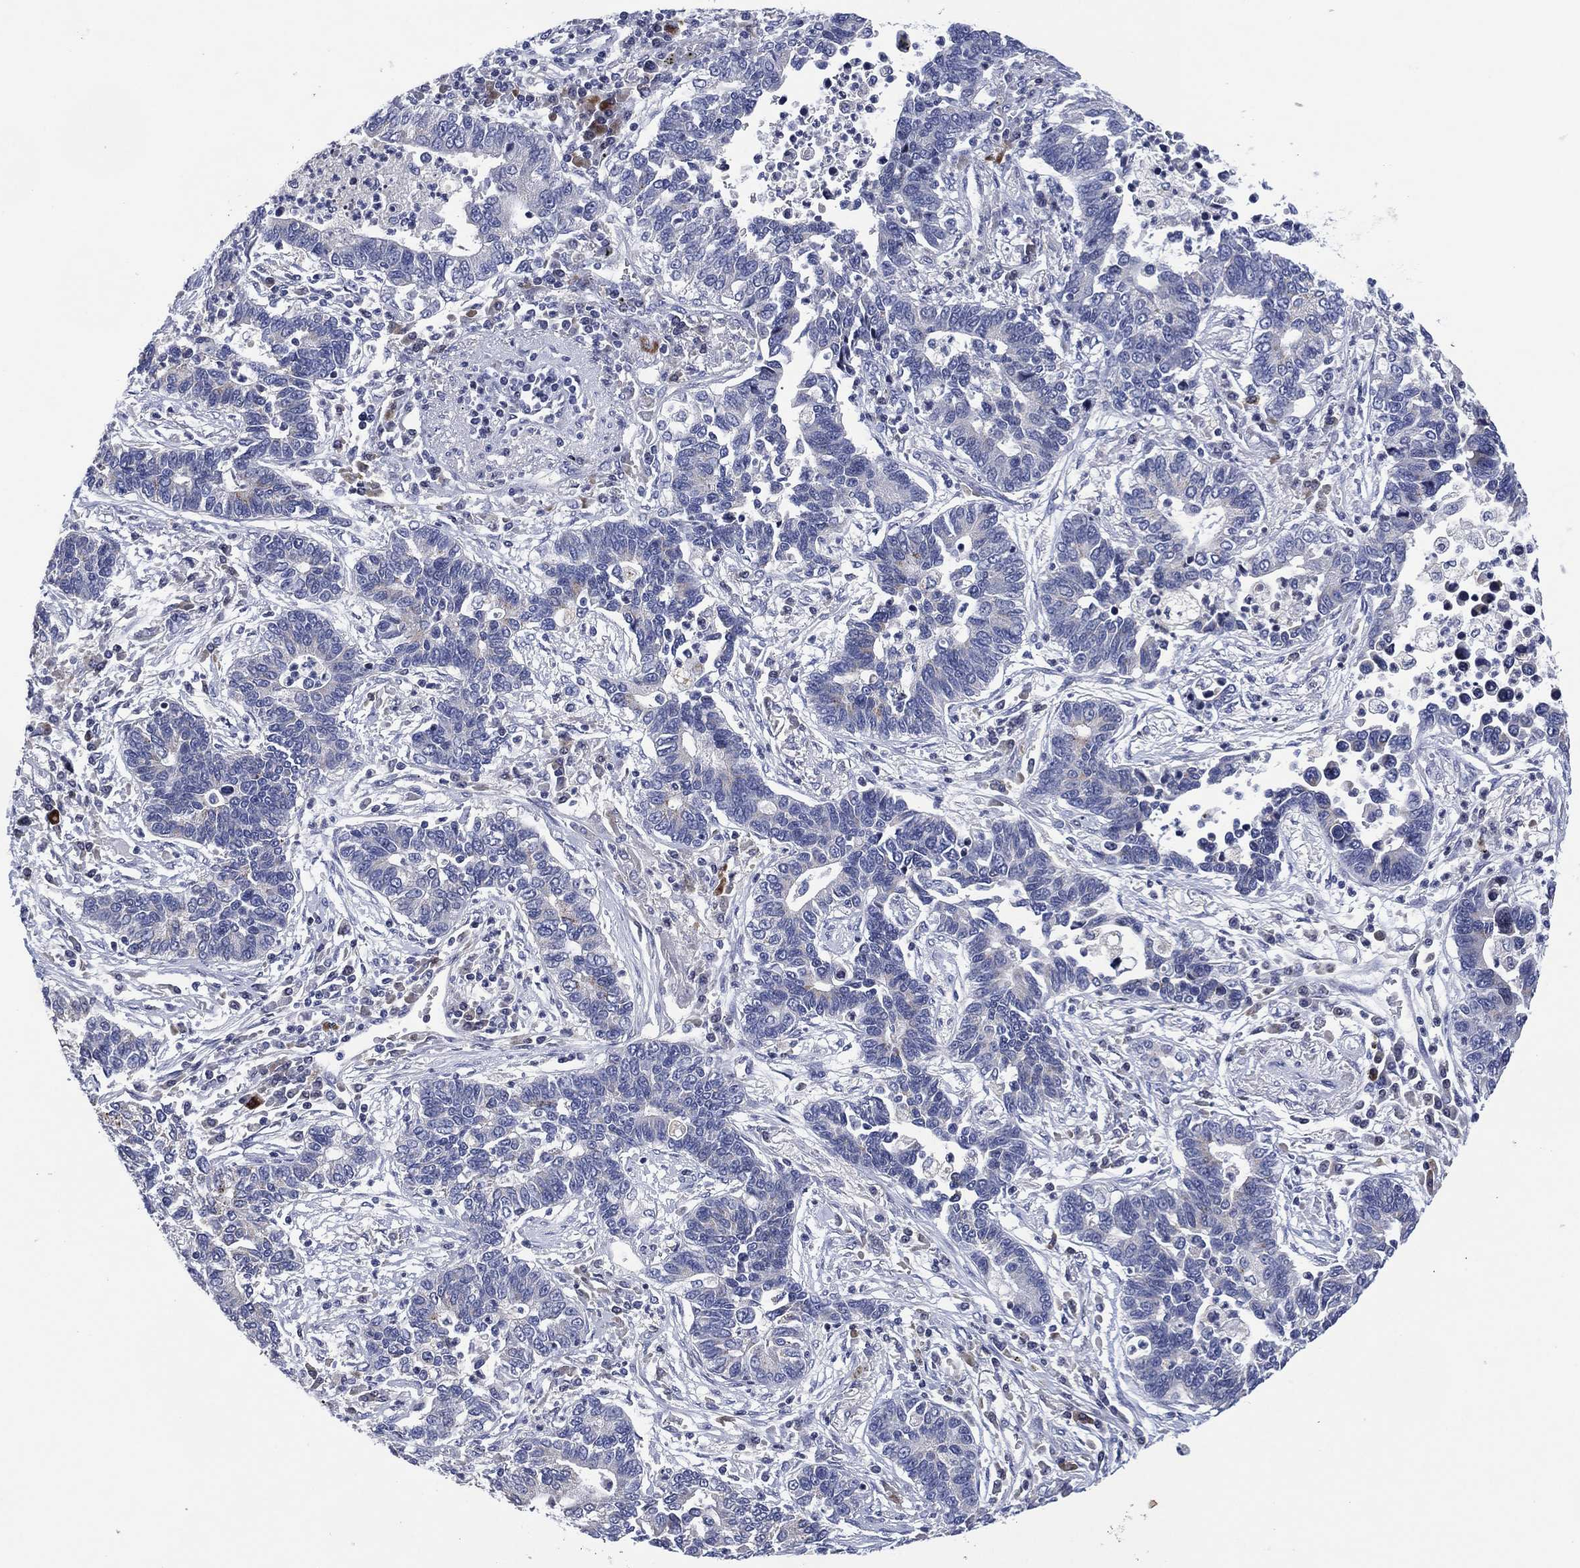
{"staining": {"intensity": "negative", "quantity": "none", "location": "none"}, "tissue": "lung cancer", "cell_type": "Tumor cells", "image_type": "cancer", "snomed": [{"axis": "morphology", "description": "Adenocarcinoma, NOS"}, {"axis": "topography", "description": "Lung"}], "caption": "A micrograph of lung cancer stained for a protein reveals no brown staining in tumor cells.", "gene": "USP26", "patient": {"sex": "female", "age": 57}}